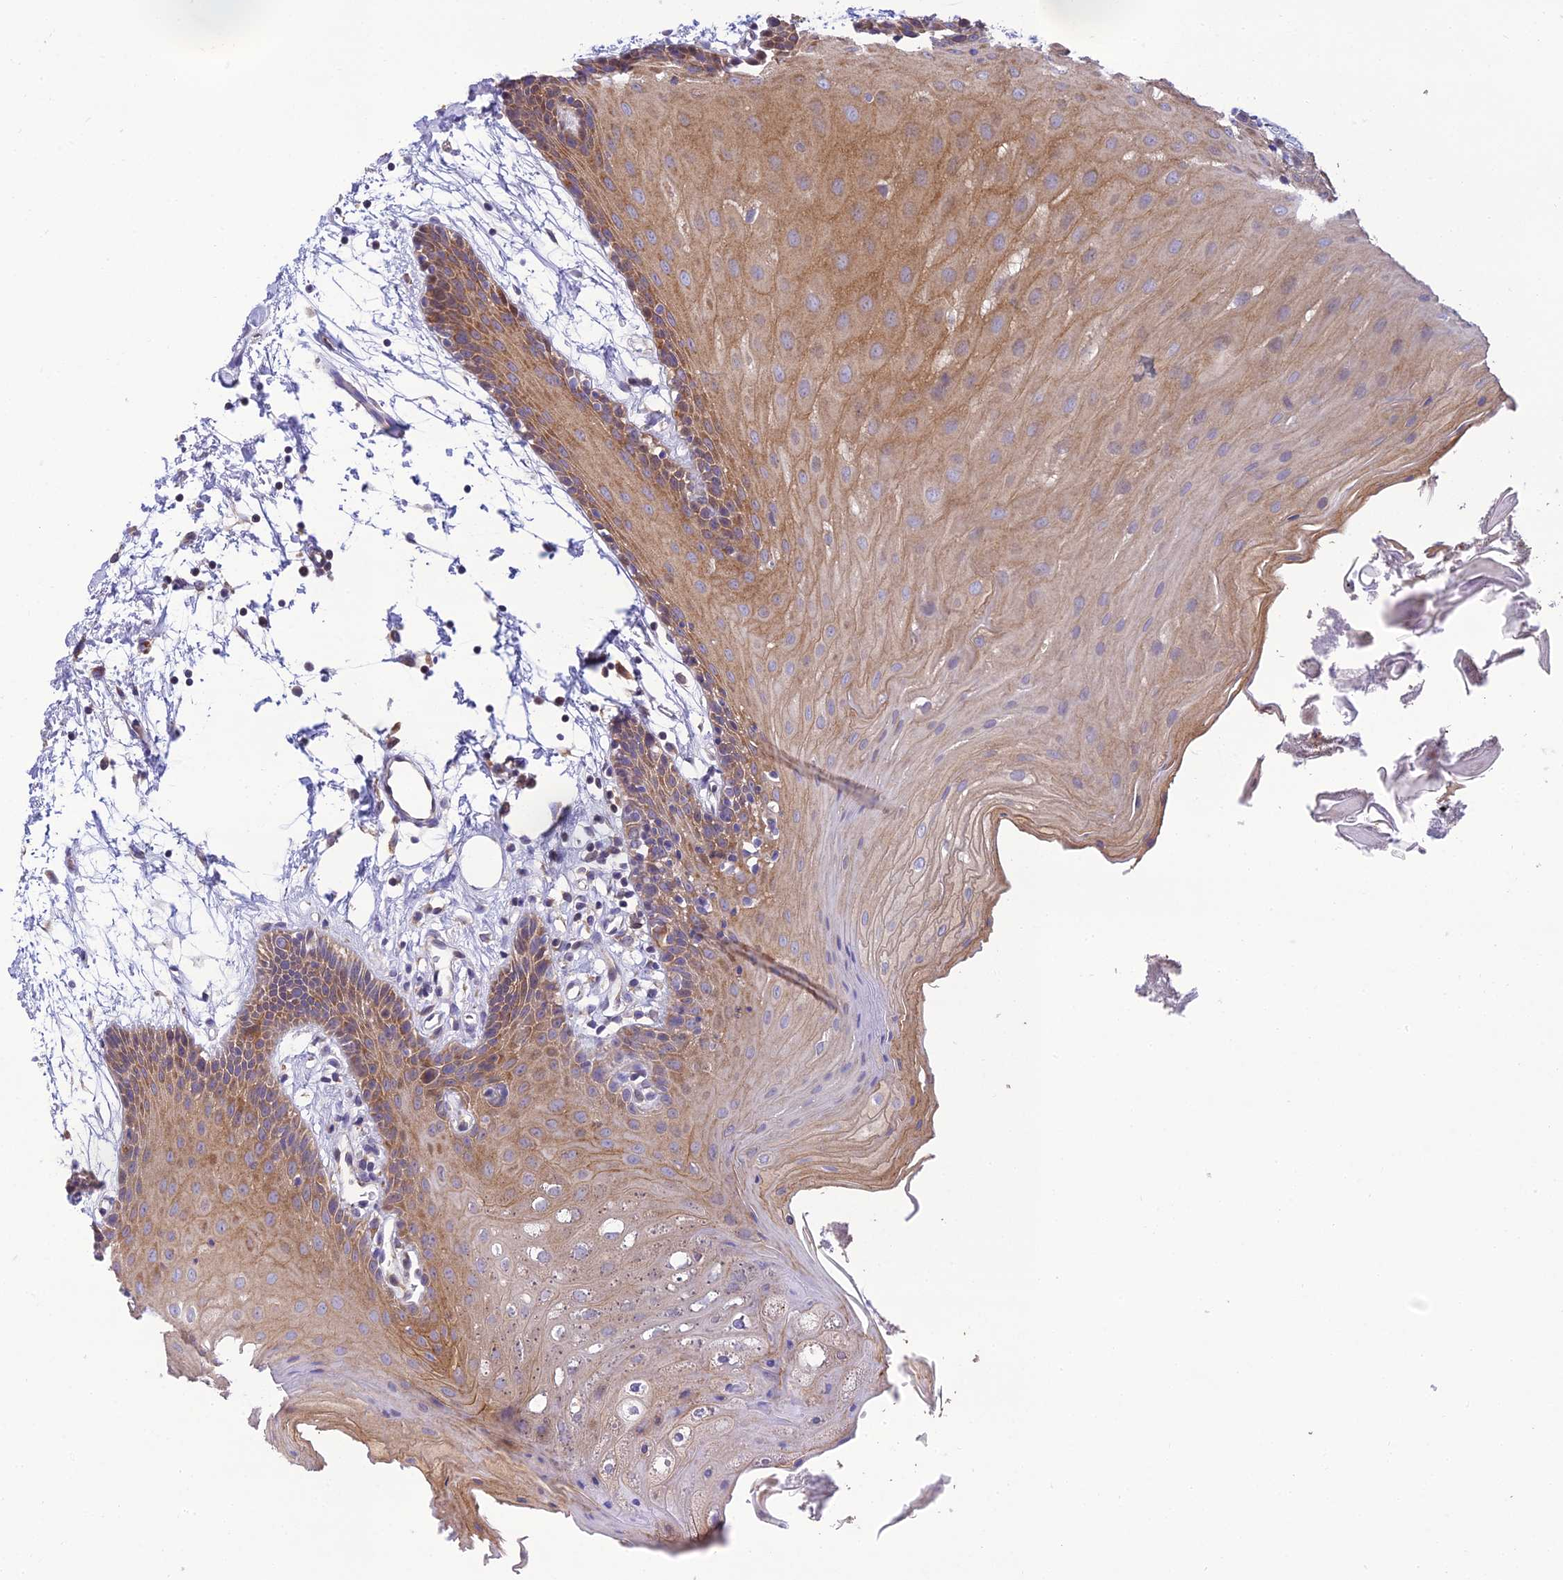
{"staining": {"intensity": "moderate", "quantity": ">75%", "location": "cytoplasmic/membranous"}, "tissue": "oral mucosa", "cell_type": "Squamous epithelial cells", "image_type": "normal", "snomed": [{"axis": "morphology", "description": "Normal tissue, NOS"}, {"axis": "topography", "description": "Skeletal muscle"}, {"axis": "topography", "description": "Oral tissue"}, {"axis": "topography", "description": "Salivary gland"}, {"axis": "topography", "description": "Peripheral nerve tissue"}], "caption": "This histopathology image reveals immunohistochemistry (IHC) staining of unremarkable oral mucosa, with medium moderate cytoplasmic/membranous staining in about >75% of squamous epithelial cells.", "gene": "CLCN7", "patient": {"sex": "male", "age": 54}}